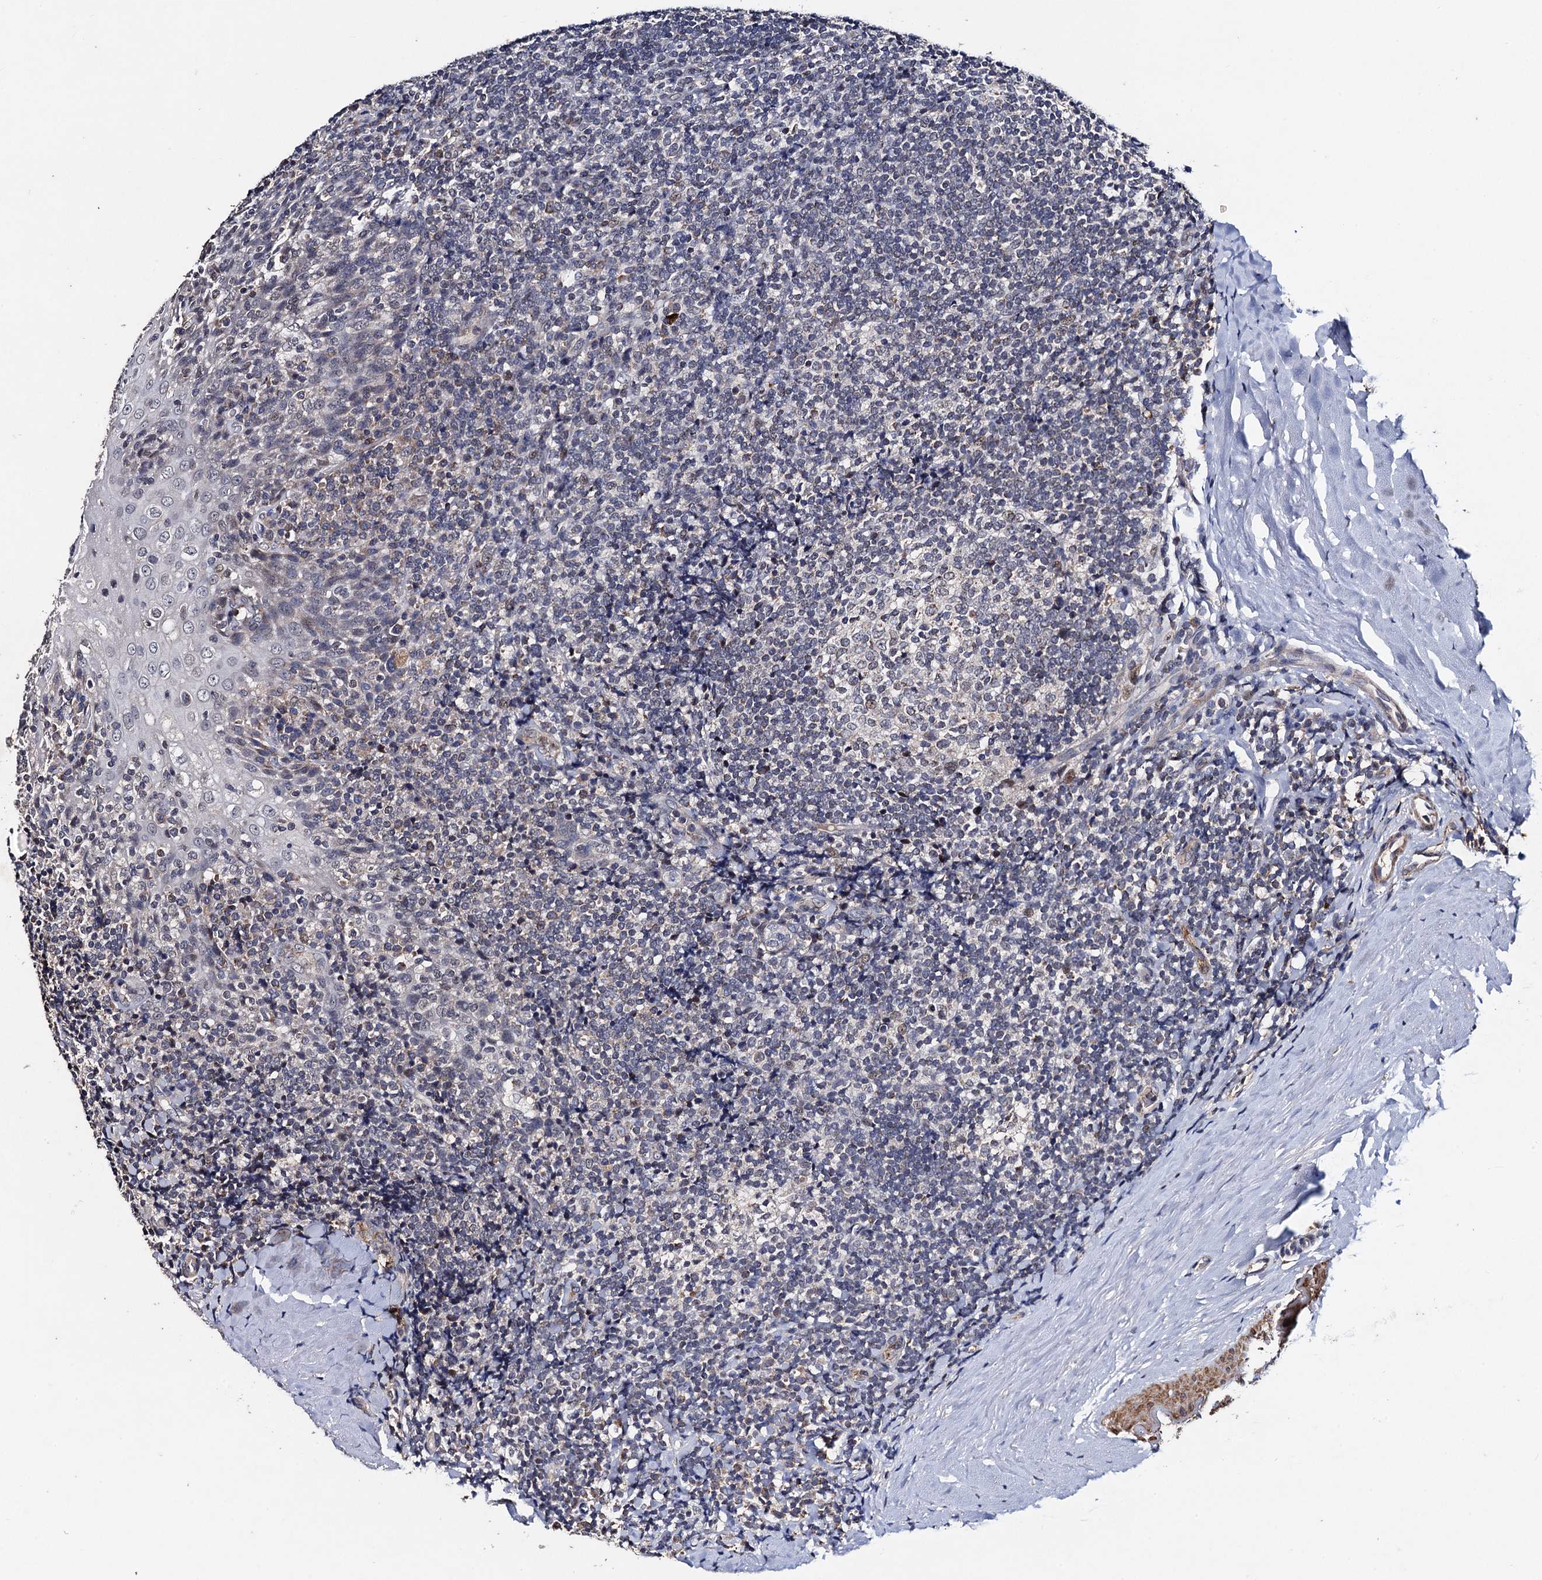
{"staining": {"intensity": "weak", "quantity": "<25%", "location": "nuclear"}, "tissue": "tonsil", "cell_type": "Germinal center cells", "image_type": "normal", "snomed": [{"axis": "morphology", "description": "Normal tissue, NOS"}, {"axis": "topography", "description": "Tonsil"}], "caption": "Human tonsil stained for a protein using immunohistochemistry (IHC) exhibits no staining in germinal center cells.", "gene": "PPTC7", "patient": {"sex": "male", "age": 37}}